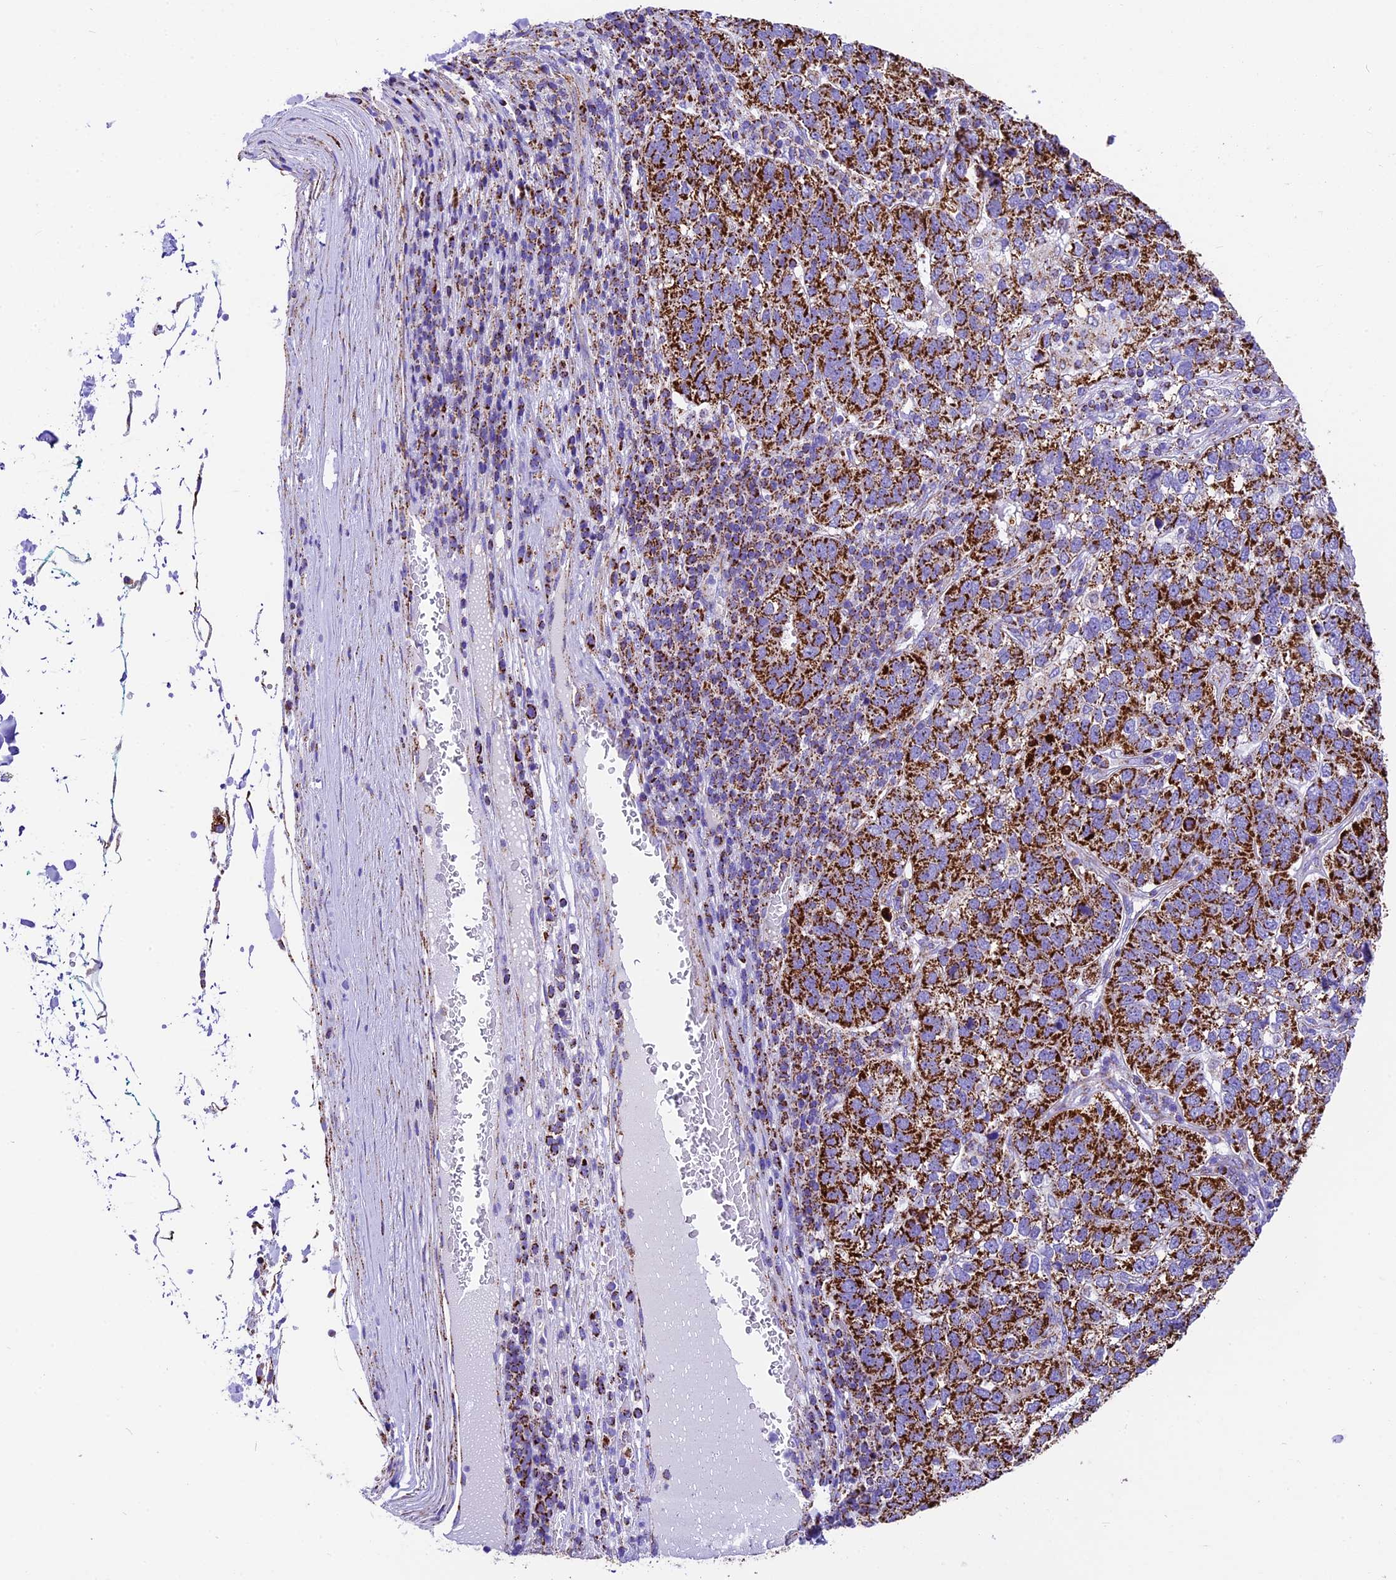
{"staining": {"intensity": "strong", "quantity": ">75%", "location": "cytoplasmic/membranous"}, "tissue": "pancreatic cancer", "cell_type": "Tumor cells", "image_type": "cancer", "snomed": [{"axis": "morphology", "description": "Adenocarcinoma, NOS"}, {"axis": "topography", "description": "Pancreas"}], "caption": "Immunohistochemistry (DAB (3,3'-diaminobenzidine)) staining of pancreatic cancer exhibits strong cytoplasmic/membranous protein expression in approximately >75% of tumor cells.", "gene": "DCAF5", "patient": {"sex": "female", "age": 61}}